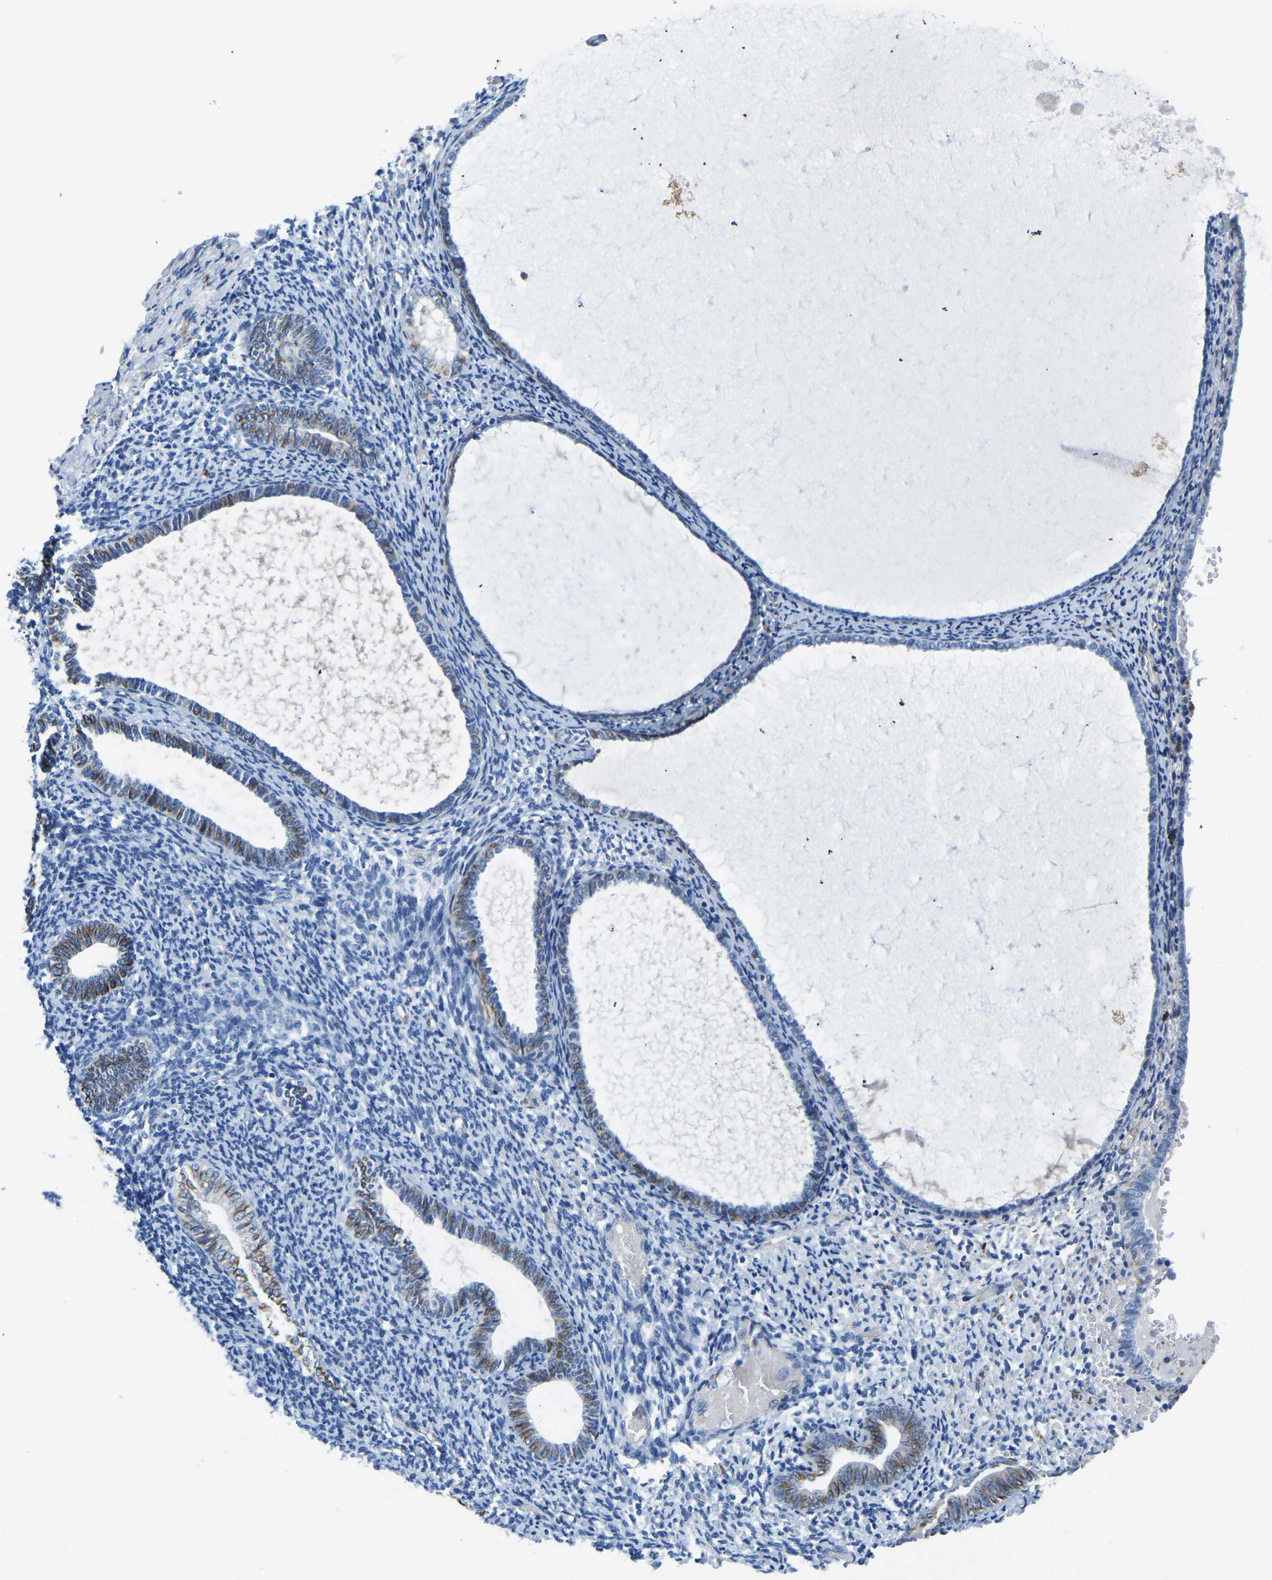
{"staining": {"intensity": "negative", "quantity": "none", "location": "none"}, "tissue": "endometrium", "cell_type": "Cells in endometrial stroma", "image_type": "normal", "snomed": [{"axis": "morphology", "description": "Normal tissue, NOS"}, {"axis": "topography", "description": "Endometrium"}], "caption": "The photomicrograph displays no staining of cells in endometrial stroma in normal endometrium.", "gene": "MS4A3", "patient": {"sex": "female", "age": 66}}